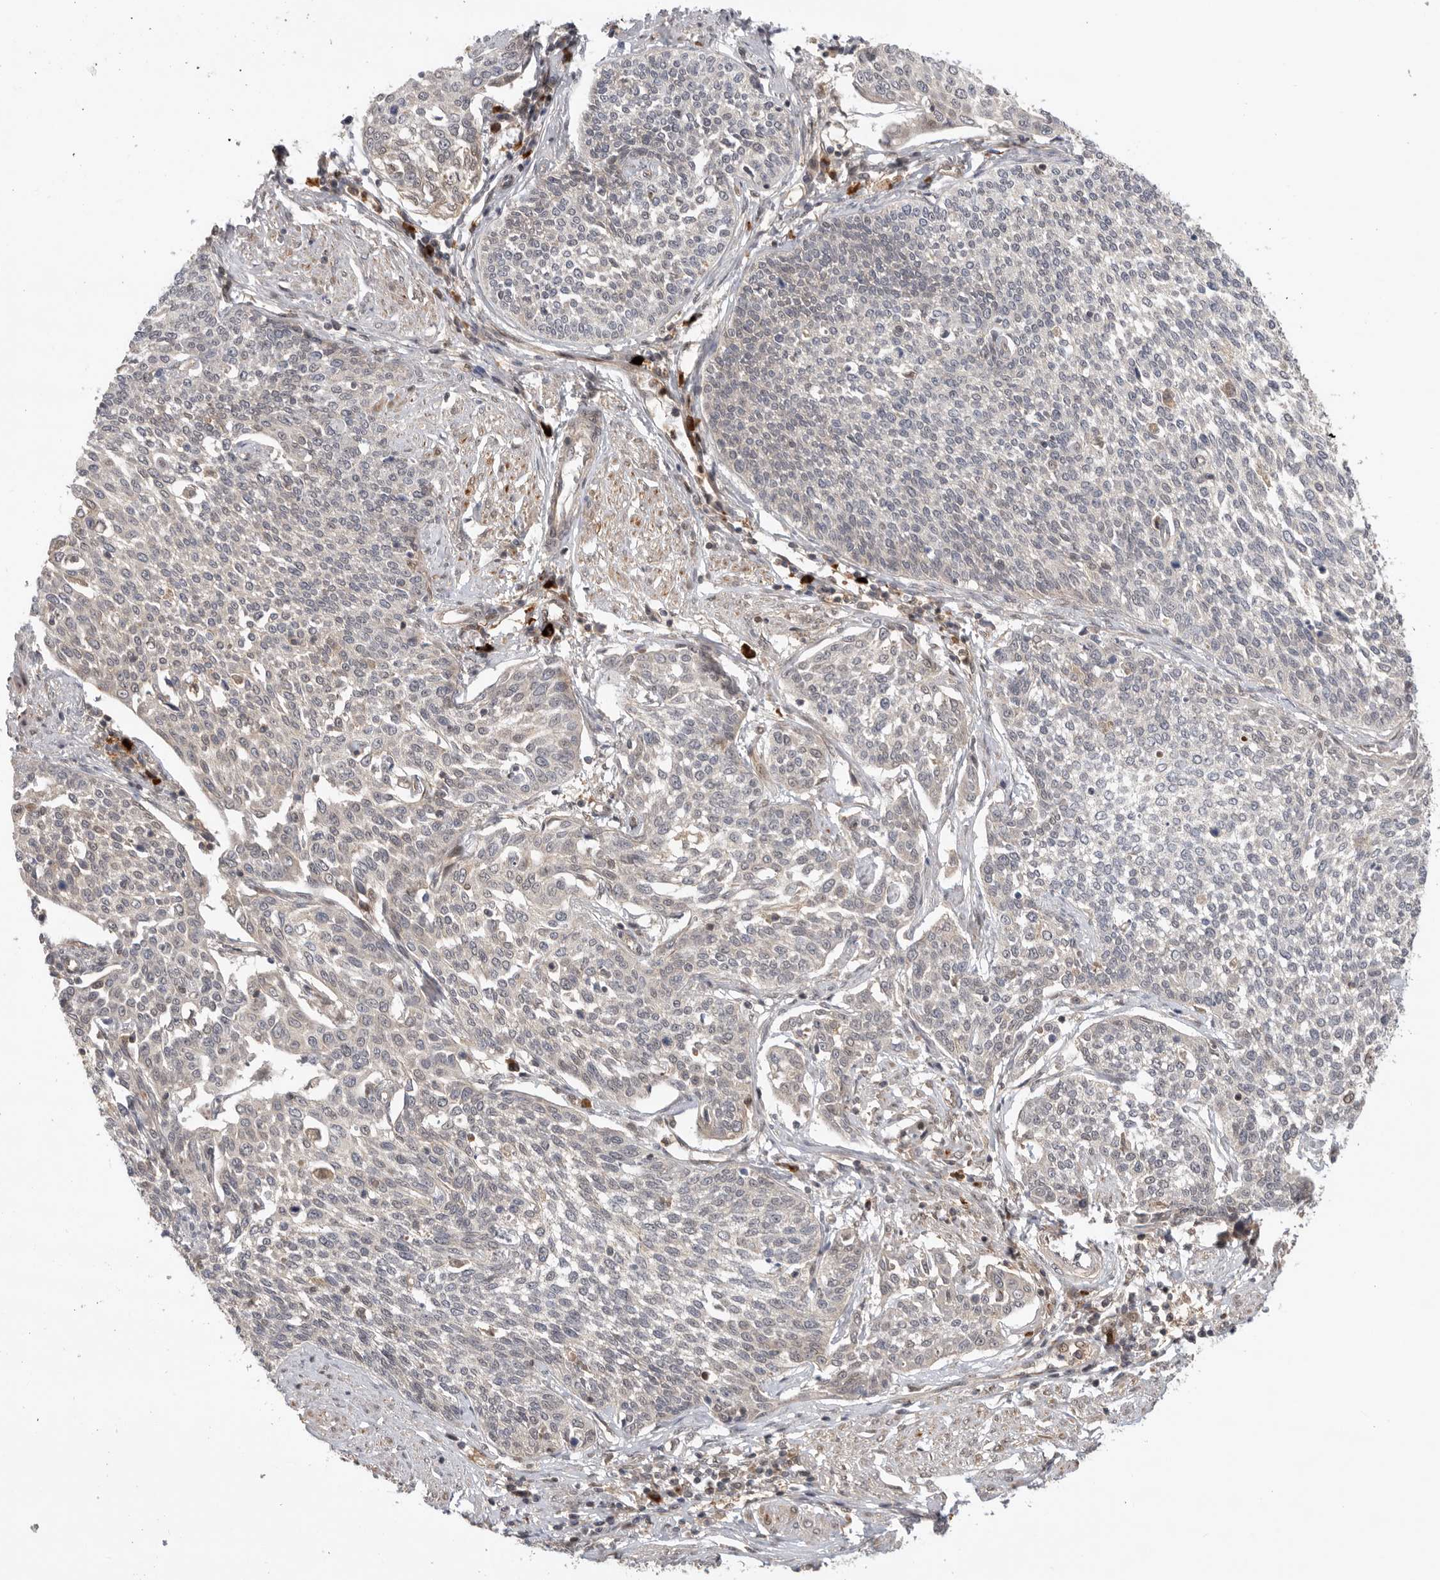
{"staining": {"intensity": "negative", "quantity": "none", "location": "none"}, "tissue": "cervical cancer", "cell_type": "Tumor cells", "image_type": "cancer", "snomed": [{"axis": "morphology", "description": "Squamous cell carcinoma, NOS"}, {"axis": "topography", "description": "Cervix"}], "caption": "Tumor cells show no significant expression in cervical squamous cell carcinoma.", "gene": "DCAF8", "patient": {"sex": "female", "age": 34}}